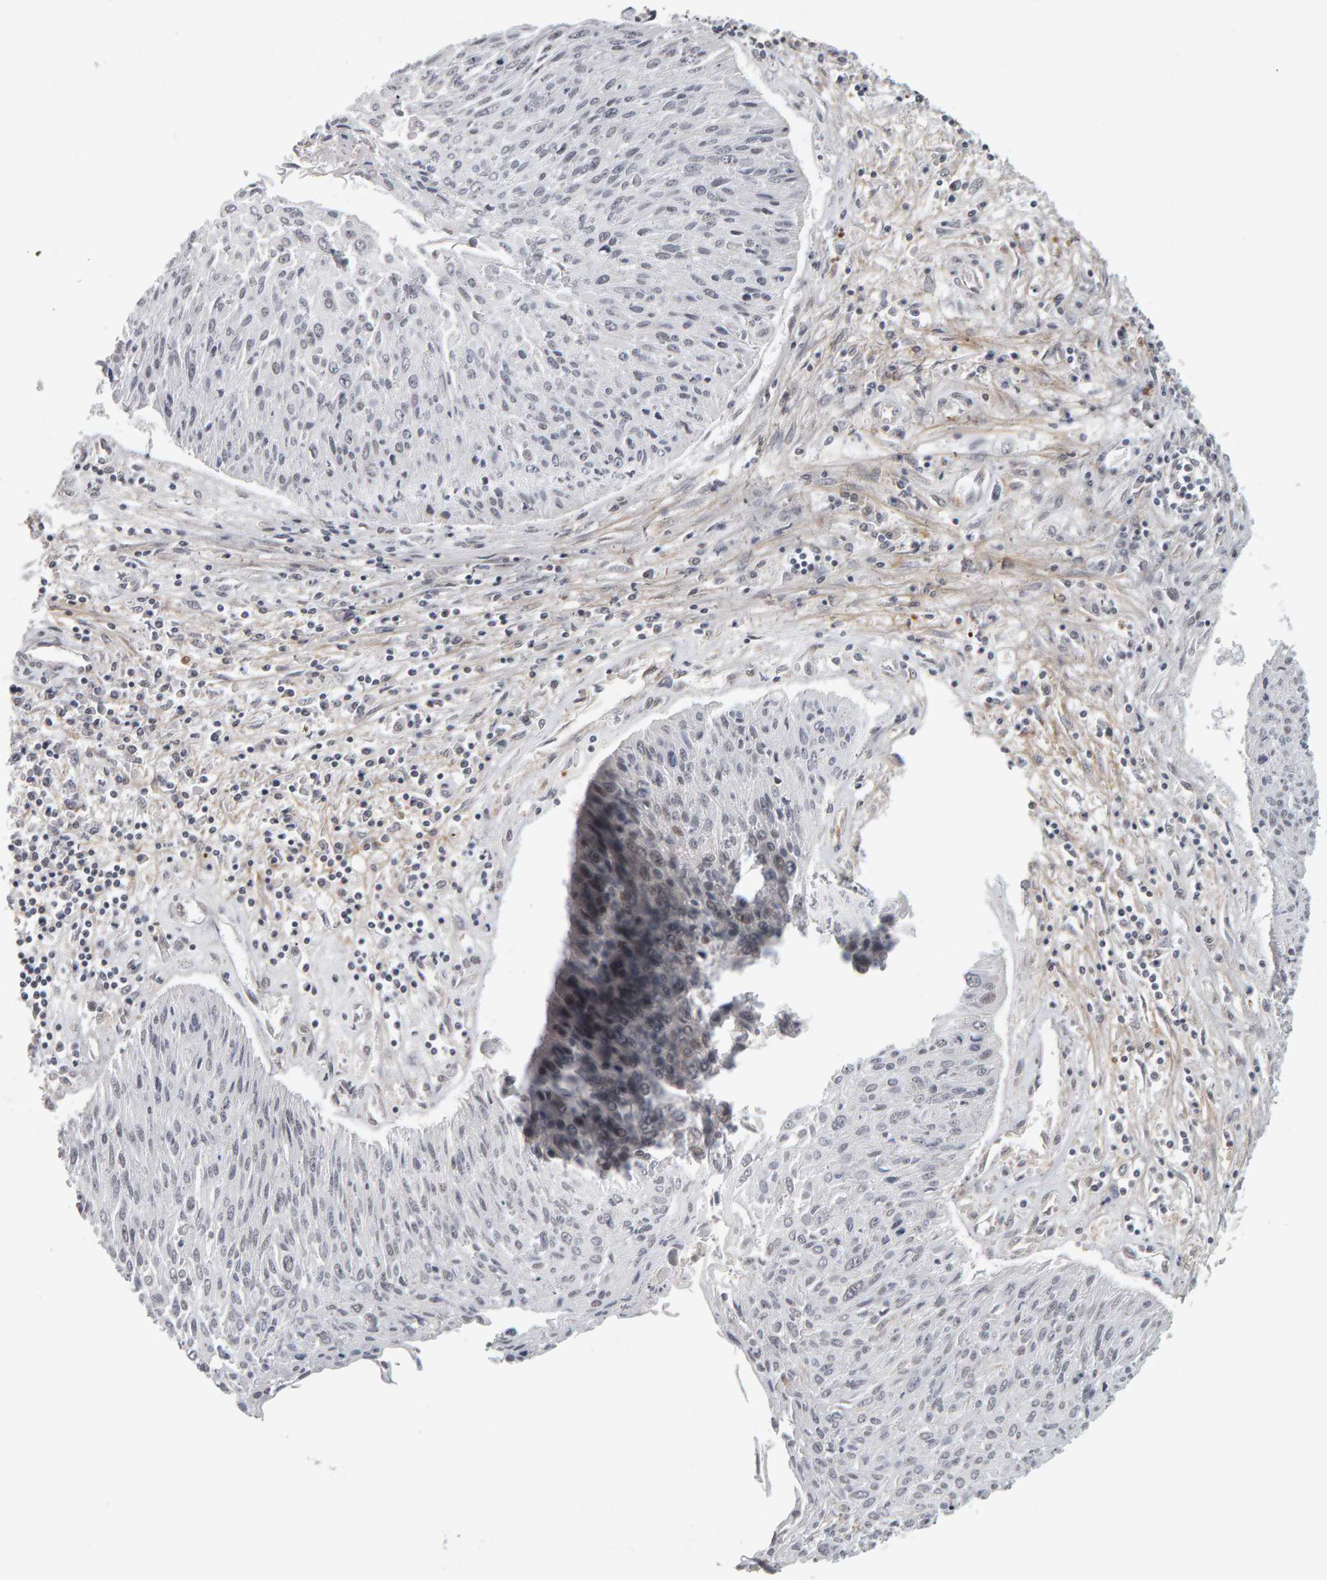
{"staining": {"intensity": "weak", "quantity": "25%-75%", "location": "nuclear"}, "tissue": "cervical cancer", "cell_type": "Tumor cells", "image_type": "cancer", "snomed": [{"axis": "morphology", "description": "Squamous cell carcinoma, NOS"}, {"axis": "topography", "description": "Cervix"}], "caption": "DAB (3,3'-diaminobenzidine) immunohistochemical staining of human cervical squamous cell carcinoma shows weak nuclear protein positivity in about 25%-75% of tumor cells. Immunohistochemistry (ihc) stains the protein in brown and the nuclei are stained blue.", "gene": "DAP3", "patient": {"sex": "female", "age": 51}}